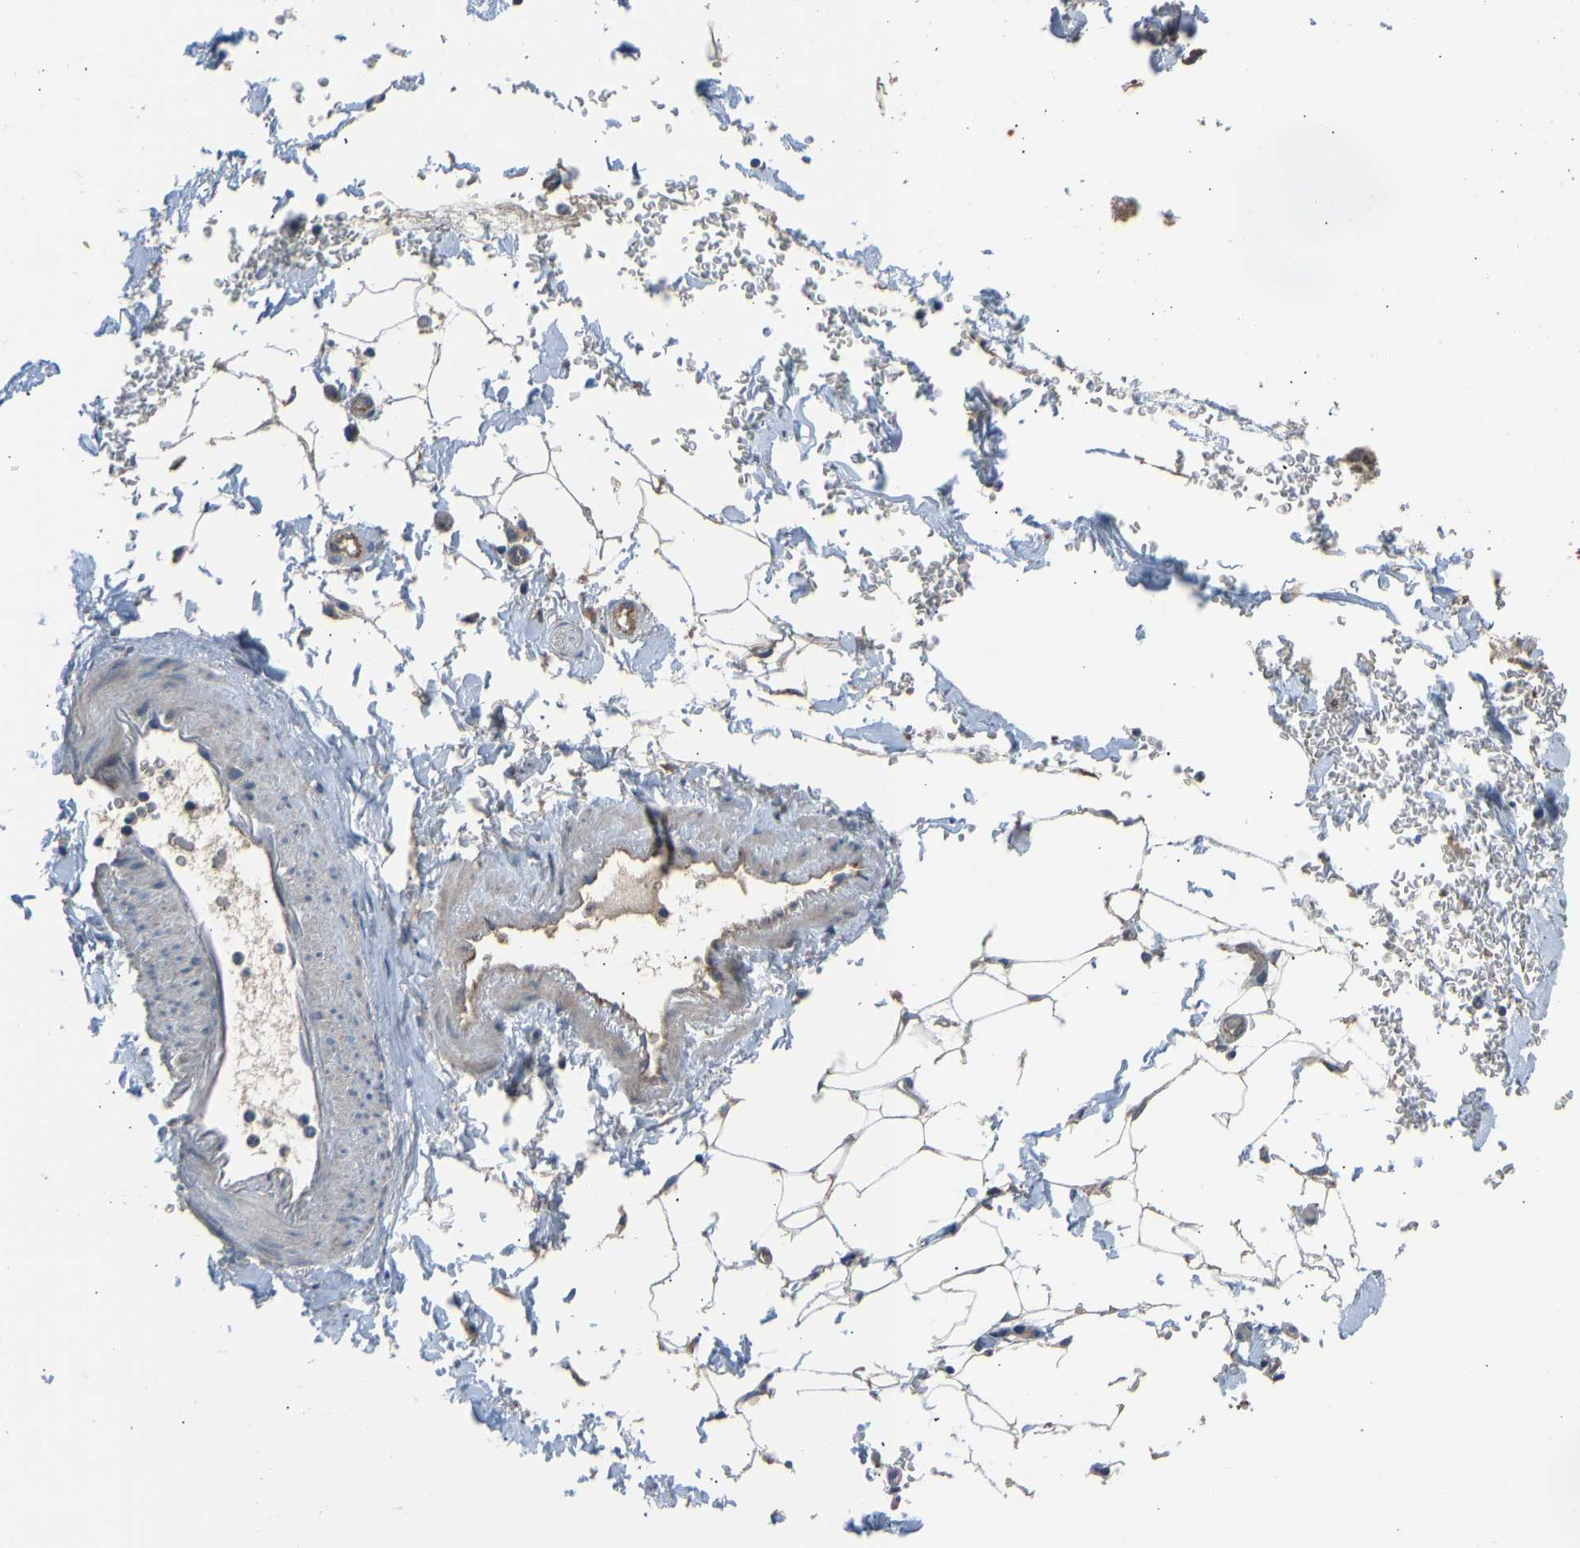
{"staining": {"intensity": "weak", "quantity": ">75%", "location": "cytoplasmic/membranous"}, "tissue": "adipose tissue", "cell_type": "Adipocytes", "image_type": "normal", "snomed": [{"axis": "morphology", "description": "Normal tissue, NOS"}, {"axis": "topography", "description": "Cartilage tissue"}, {"axis": "topography", "description": "Bronchus"}], "caption": "Approximately >75% of adipocytes in normal adipose tissue demonstrate weak cytoplasmic/membranous protein staining as visualized by brown immunohistochemical staining.", "gene": "TGFBR3", "patient": {"sex": "female", "age": 73}}